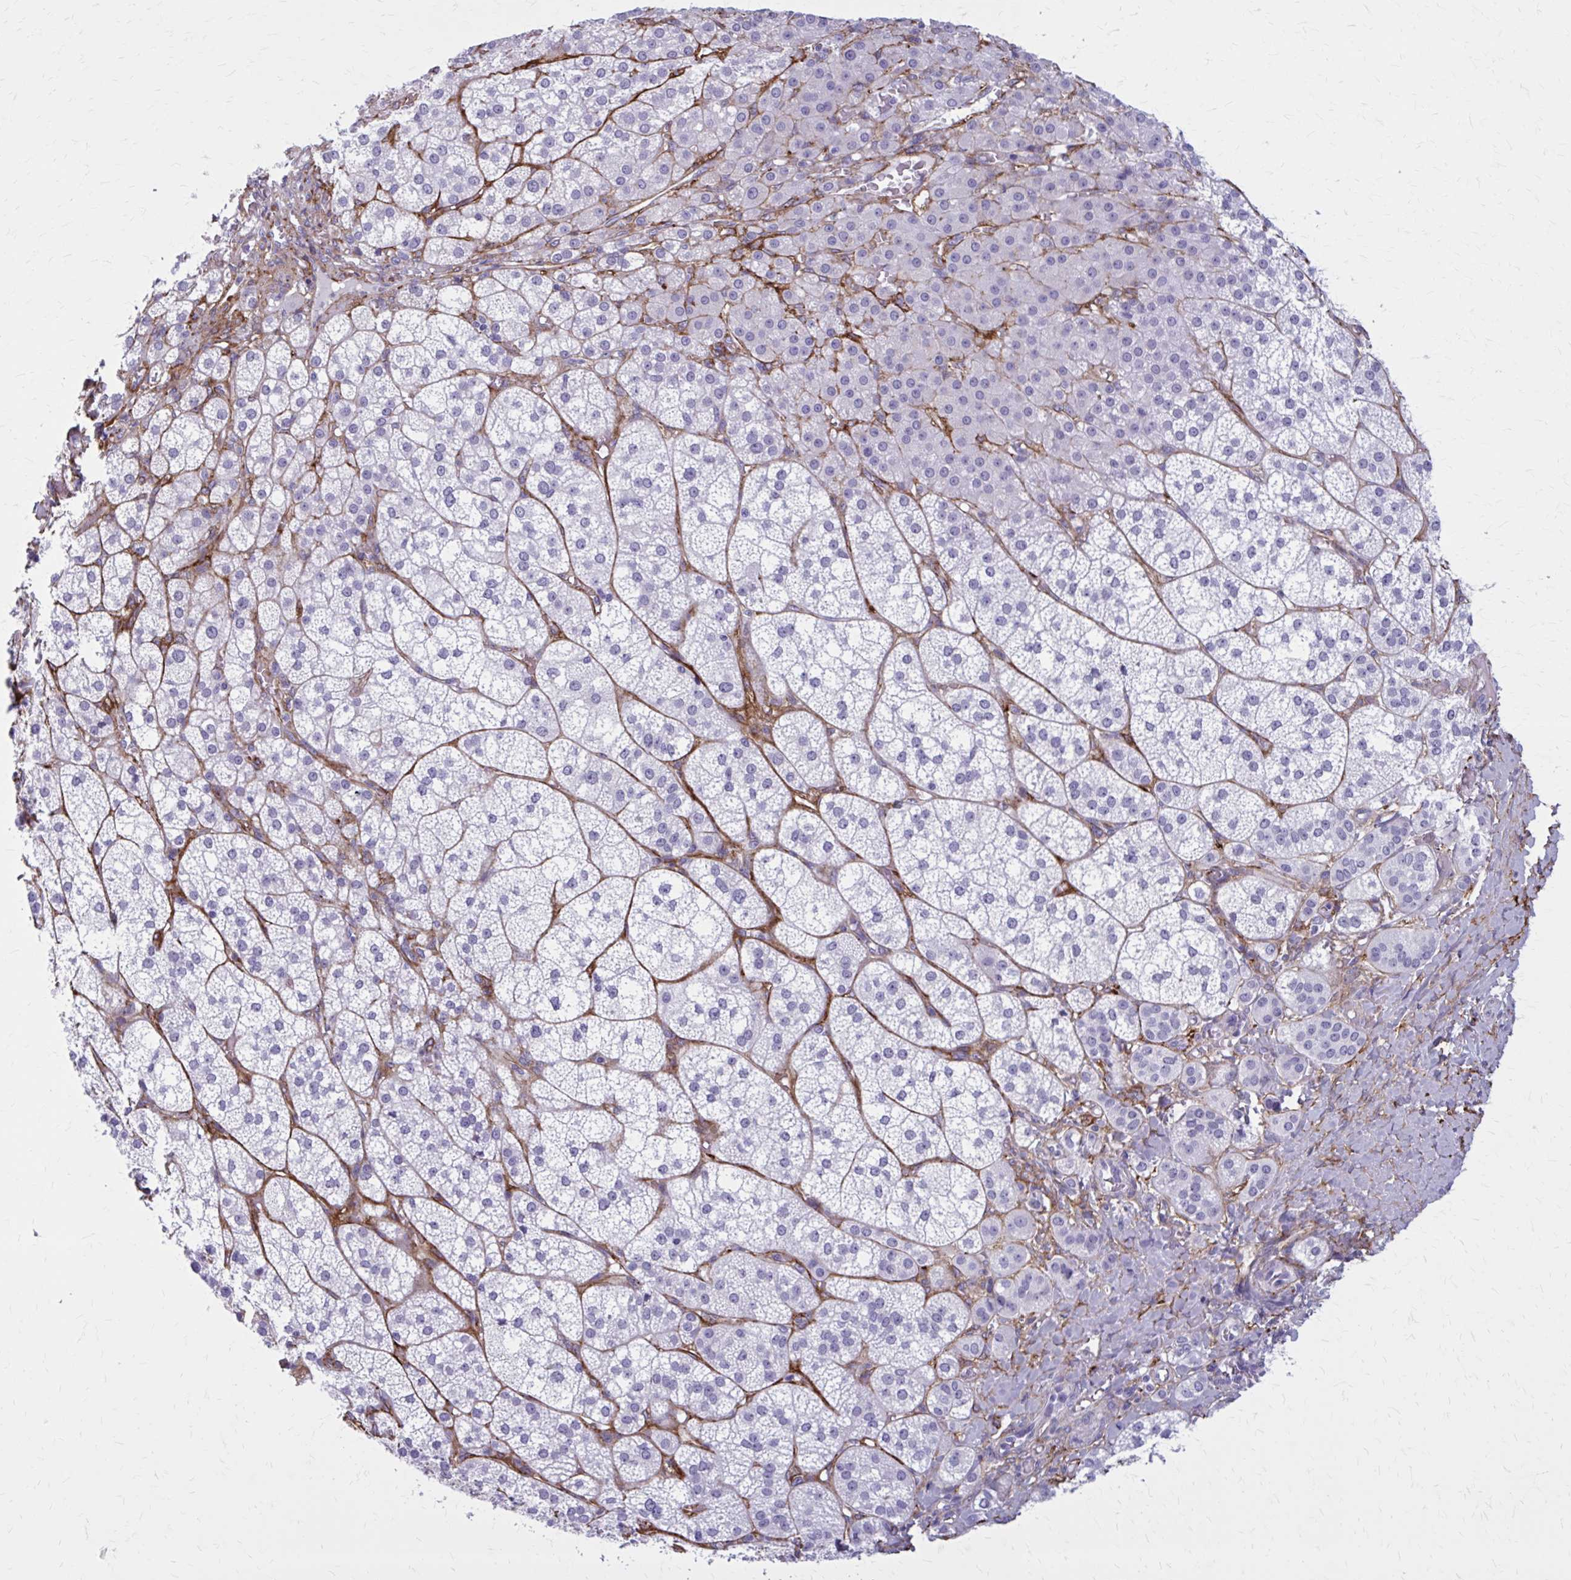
{"staining": {"intensity": "negative", "quantity": "none", "location": "none"}, "tissue": "adrenal gland", "cell_type": "Glandular cells", "image_type": "normal", "snomed": [{"axis": "morphology", "description": "Normal tissue, NOS"}, {"axis": "topography", "description": "Adrenal gland"}], "caption": "A high-resolution image shows IHC staining of benign adrenal gland, which shows no significant staining in glandular cells.", "gene": "AKAP12", "patient": {"sex": "female", "age": 60}}